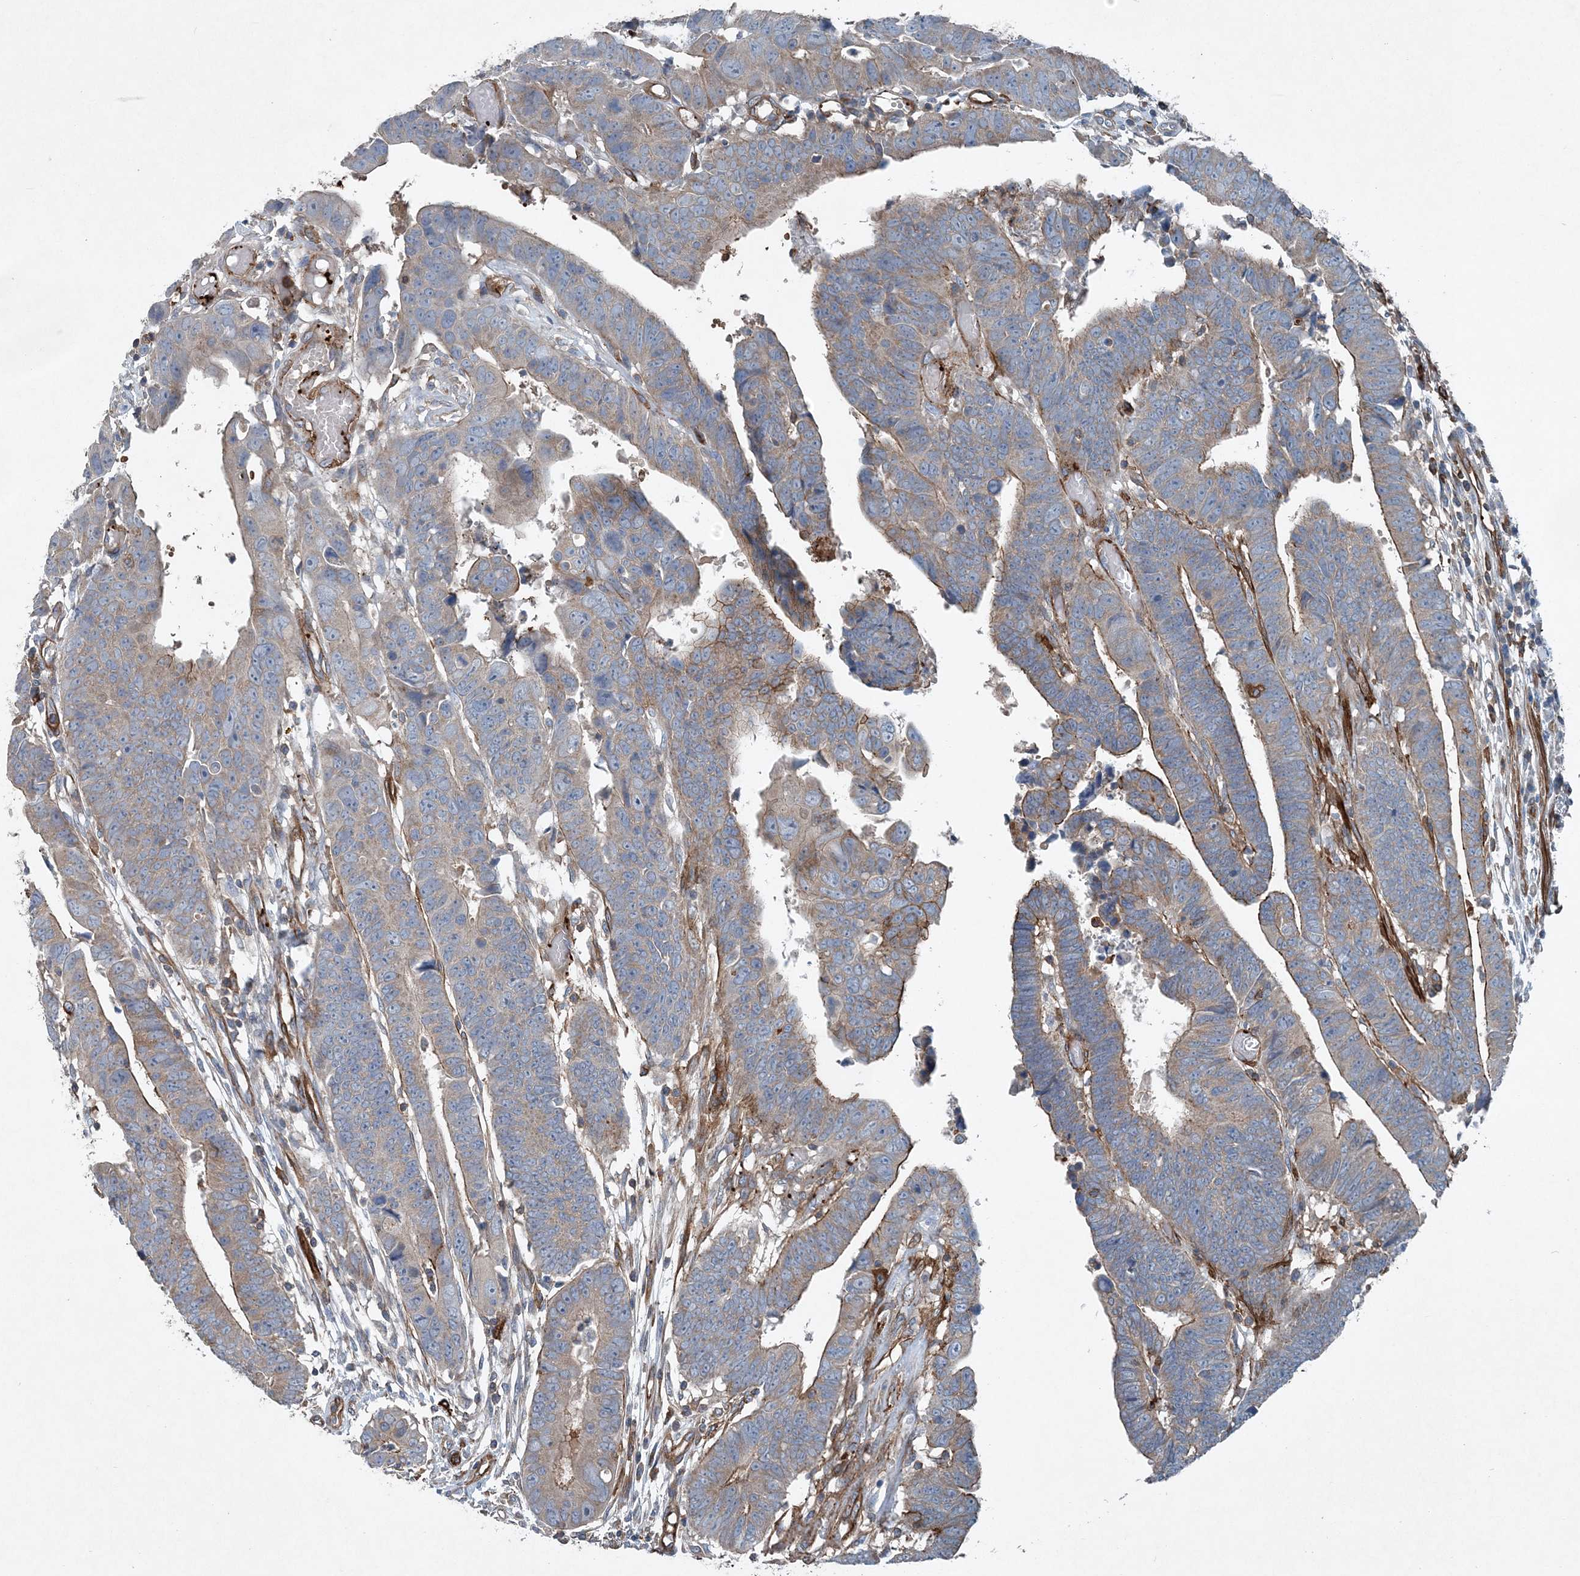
{"staining": {"intensity": "moderate", "quantity": "<25%", "location": "cytoplasmic/membranous"}, "tissue": "colorectal cancer", "cell_type": "Tumor cells", "image_type": "cancer", "snomed": [{"axis": "morphology", "description": "Adenocarcinoma, NOS"}, {"axis": "topography", "description": "Rectum"}], "caption": "Immunohistochemistry image of neoplastic tissue: colorectal cancer stained using immunohistochemistry (IHC) reveals low levels of moderate protein expression localized specifically in the cytoplasmic/membranous of tumor cells, appearing as a cytoplasmic/membranous brown color.", "gene": "DGUOK", "patient": {"sex": "female", "age": 65}}